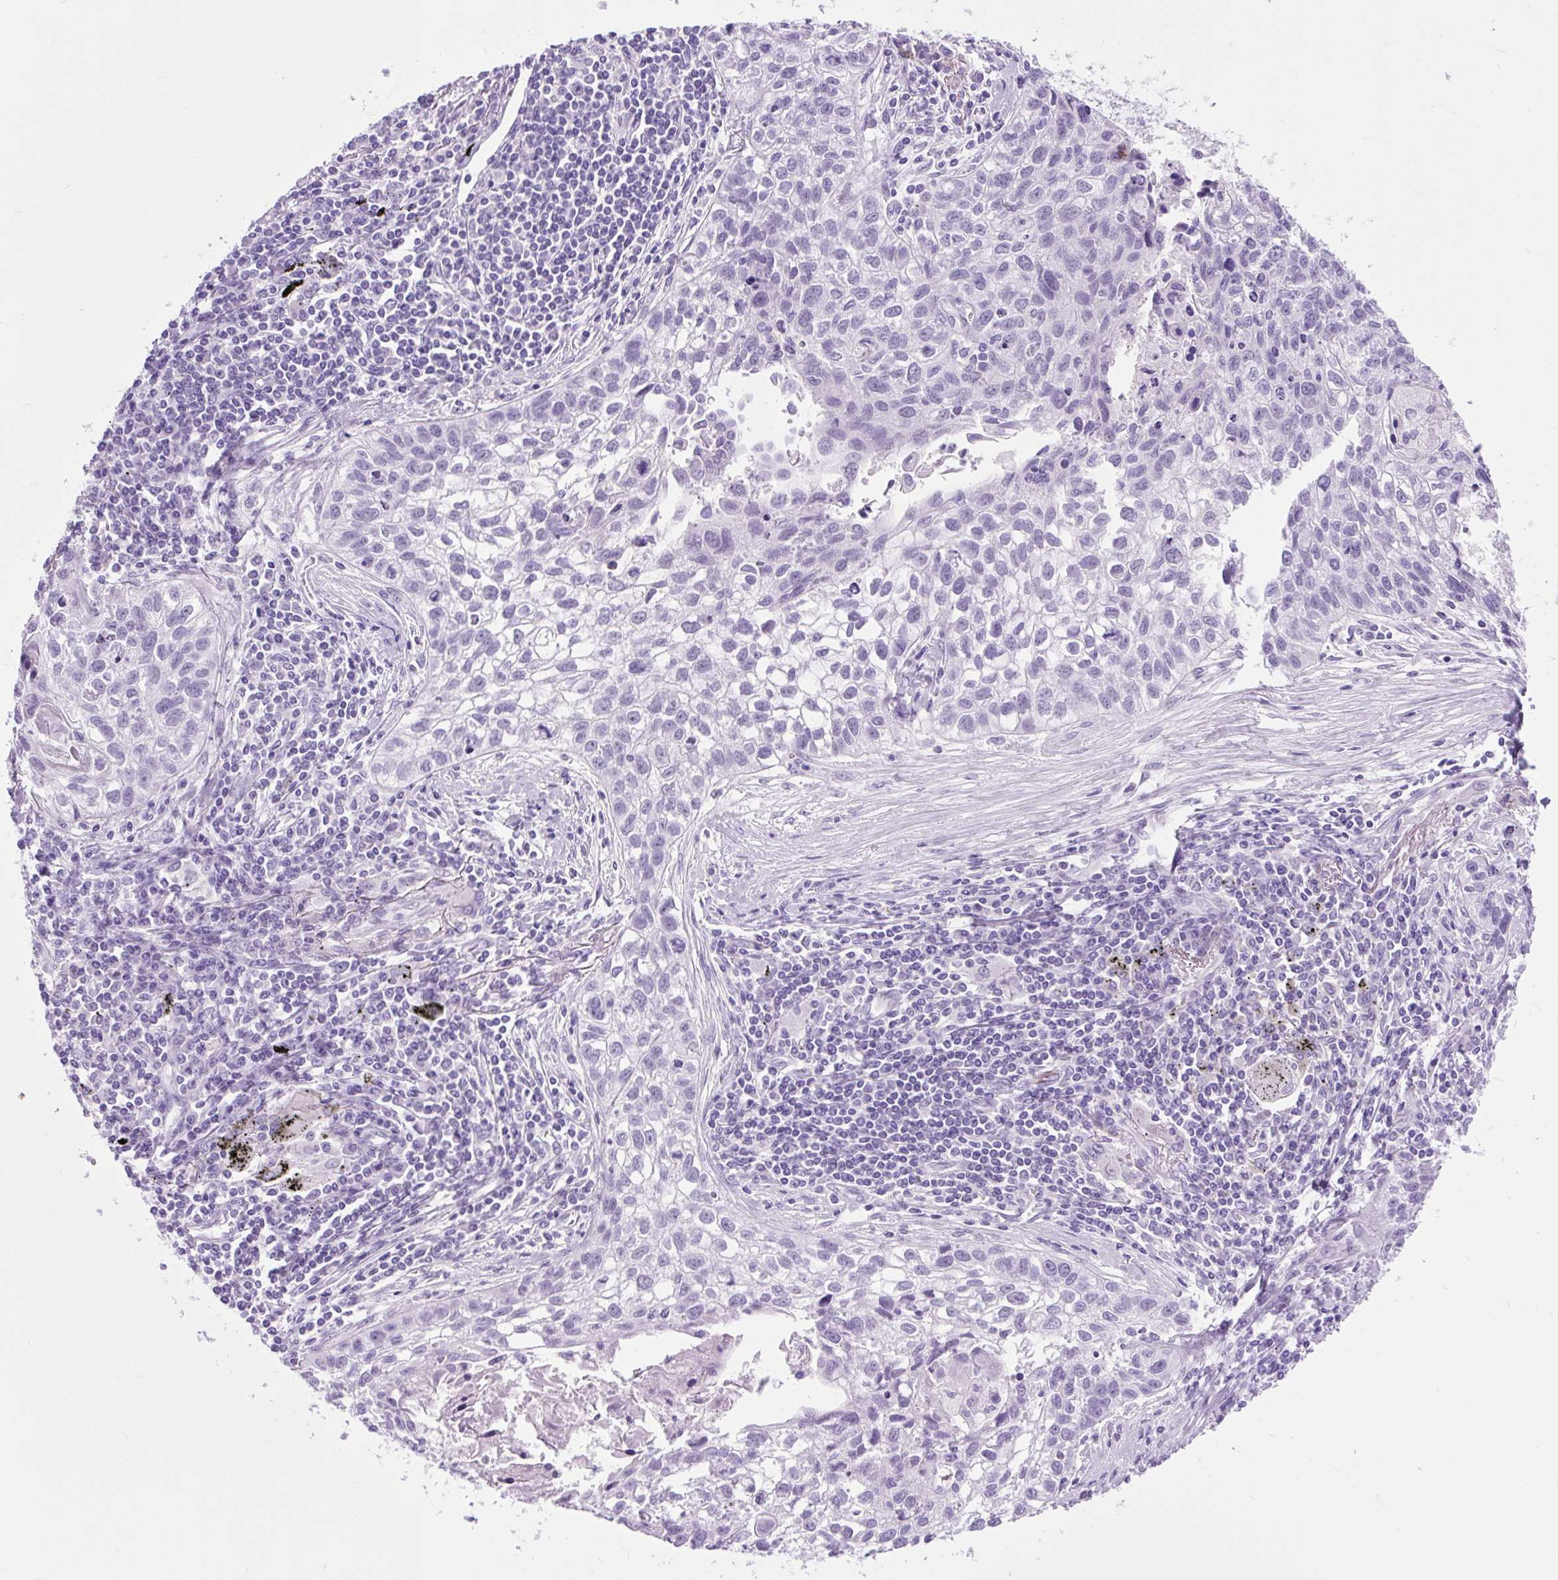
{"staining": {"intensity": "negative", "quantity": "none", "location": "none"}, "tissue": "lung cancer", "cell_type": "Tumor cells", "image_type": "cancer", "snomed": [{"axis": "morphology", "description": "Squamous cell carcinoma, NOS"}, {"axis": "topography", "description": "Lung"}], "caption": "A histopathology image of squamous cell carcinoma (lung) stained for a protein shows no brown staining in tumor cells. Nuclei are stained in blue.", "gene": "DPP6", "patient": {"sex": "male", "age": 74}}